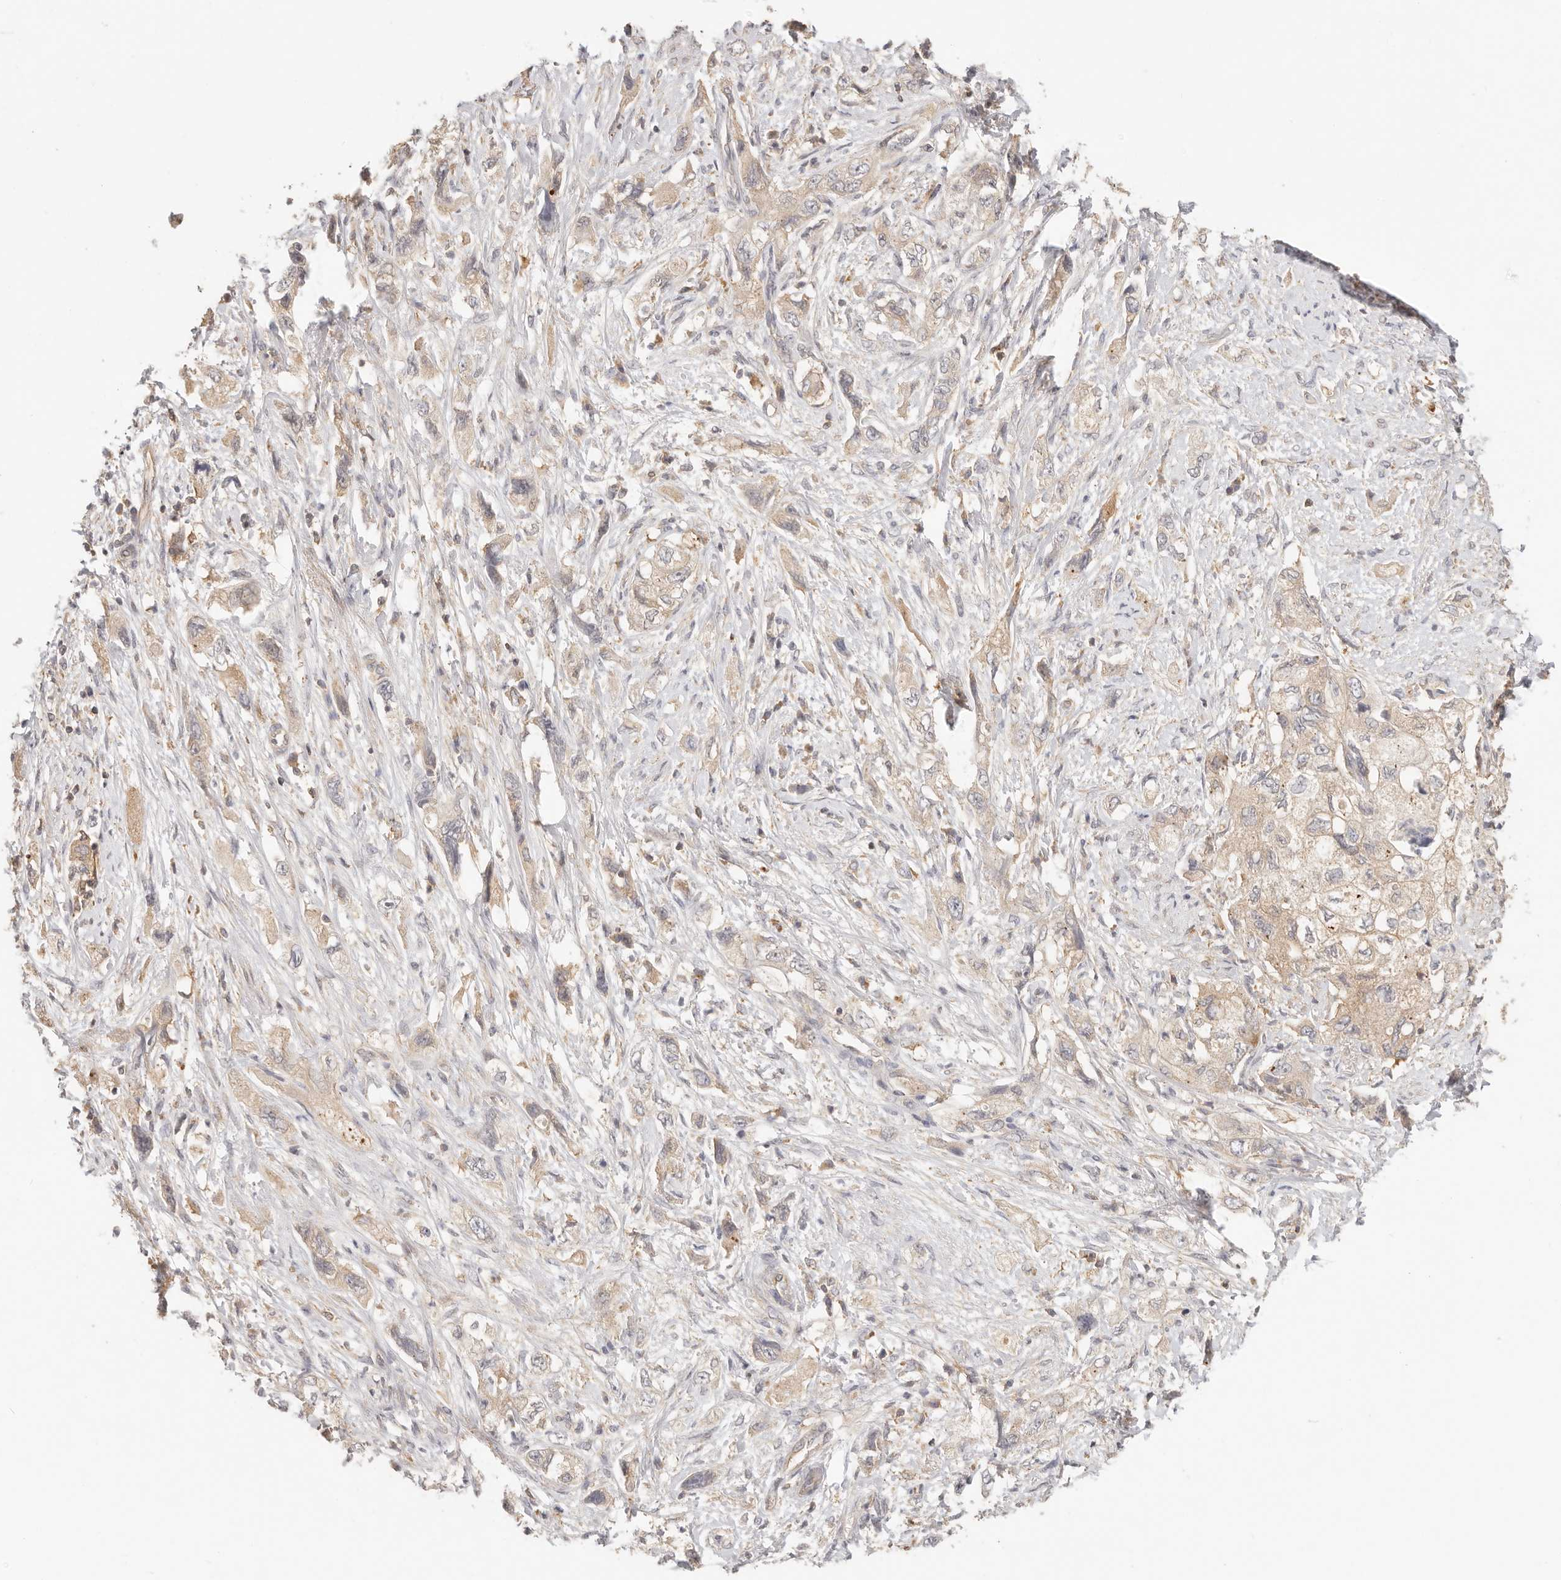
{"staining": {"intensity": "weak", "quantity": ">75%", "location": "cytoplasmic/membranous"}, "tissue": "pancreatic cancer", "cell_type": "Tumor cells", "image_type": "cancer", "snomed": [{"axis": "morphology", "description": "Adenocarcinoma, NOS"}, {"axis": "topography", "description": "Pancreas"}], "caption": "Immunohistochemistry (IHC) of human pancreatic adenocarcinoma displays low levels of weak cytoplasmic/membranous staining in approximately >75% of tumor cells.", "gene": "DTNBP1", "patient": {"sex": "female", "age": 73}}